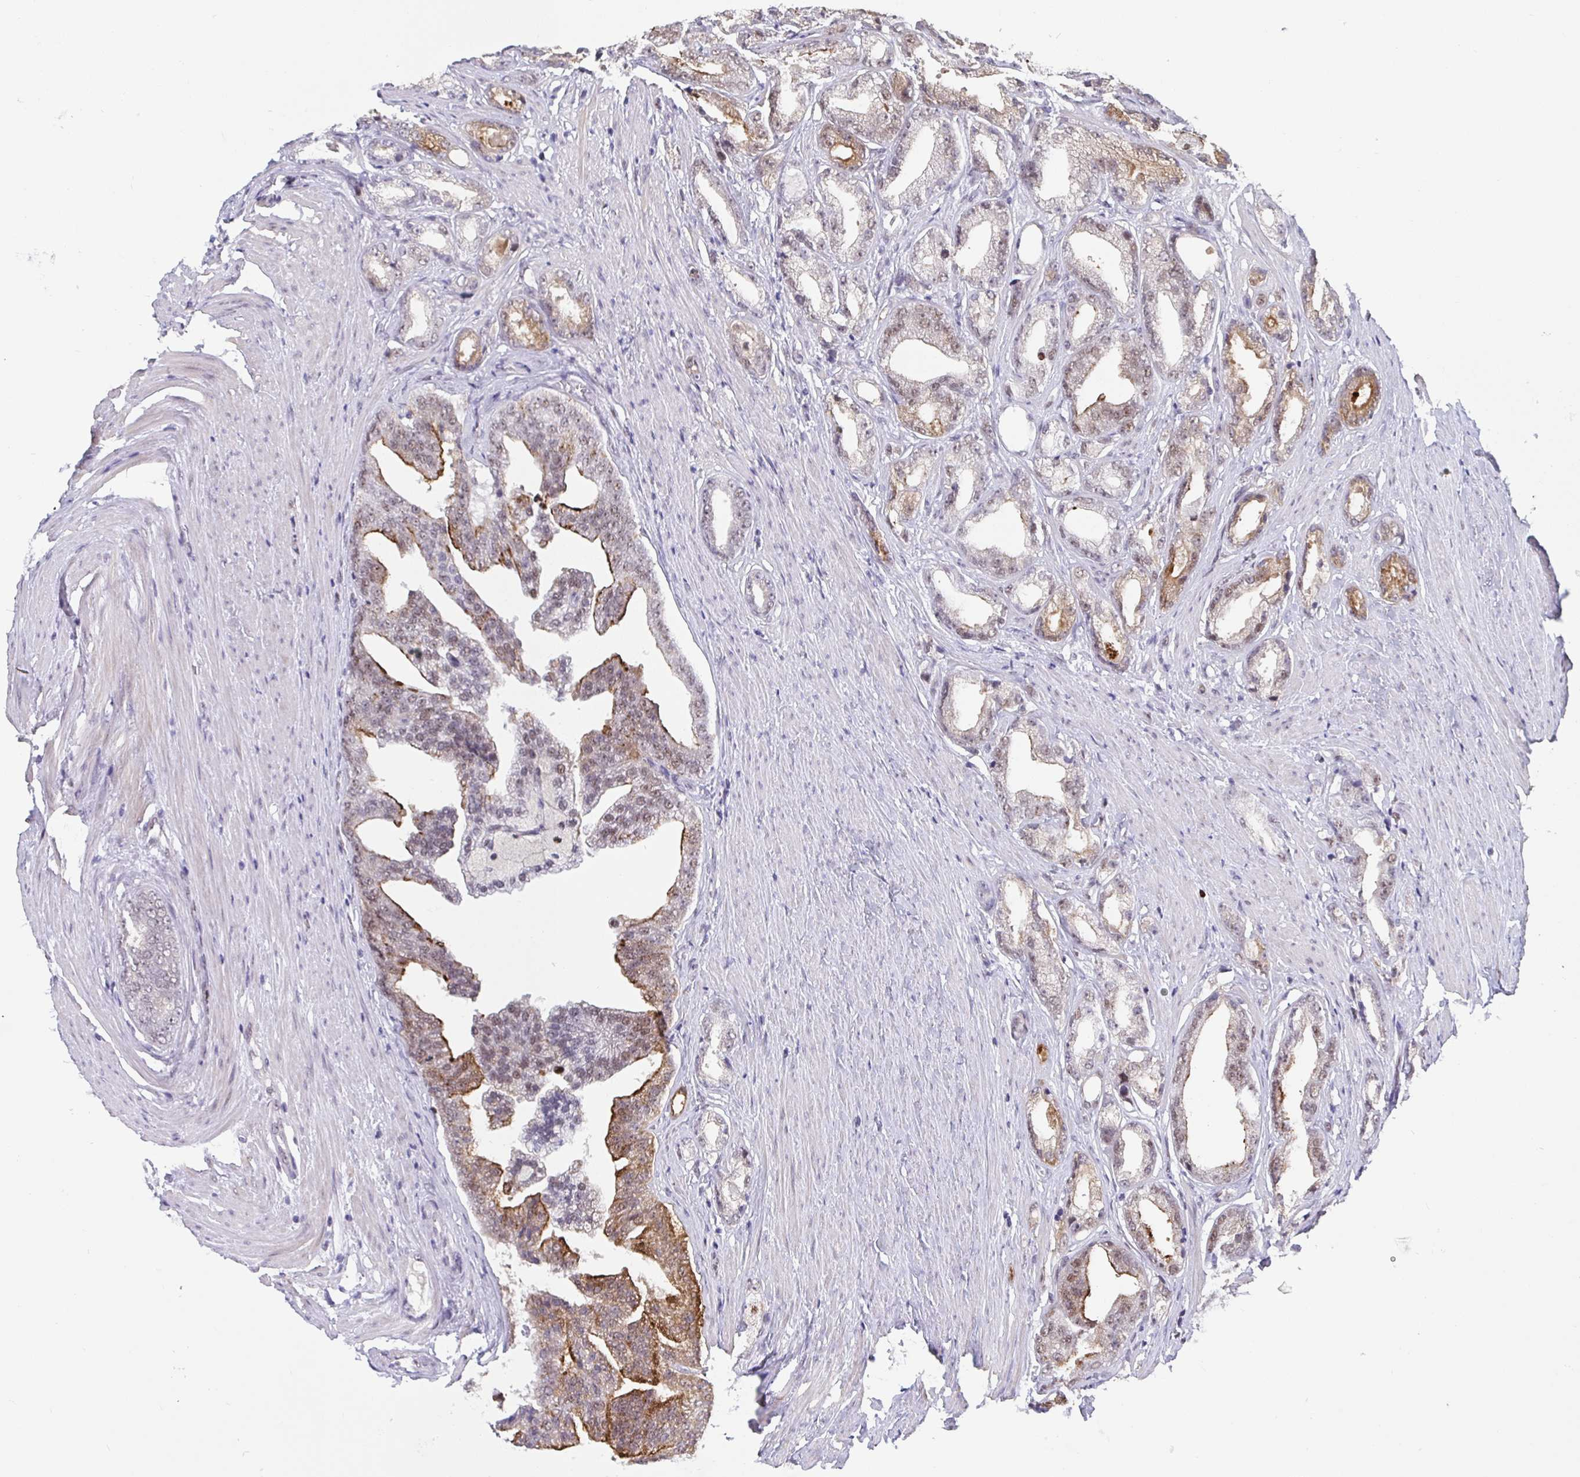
{"staining": {"intensity": "moderate", "quantity": "<25%", "location": "cytoplasmic/membranous,nuclear"}, "tissue": "prostate cancer", "cell_type": "Tumor cells", "image_type": "cancer", "snomed": [{"axis": "morphology", "description": "Adenocarcinoma, Low grade"}, {"axis": "topography", "description": "Prostate"}], "caption": "Moderate cytoplasmic/membranous and nuclear protein expression is appreciated in approximately <25% of tumor cells in adenocarcinoma (low-grade) (prostate).", "gene": "JDP2", "patient": {"sex": "male", "age": 65}}